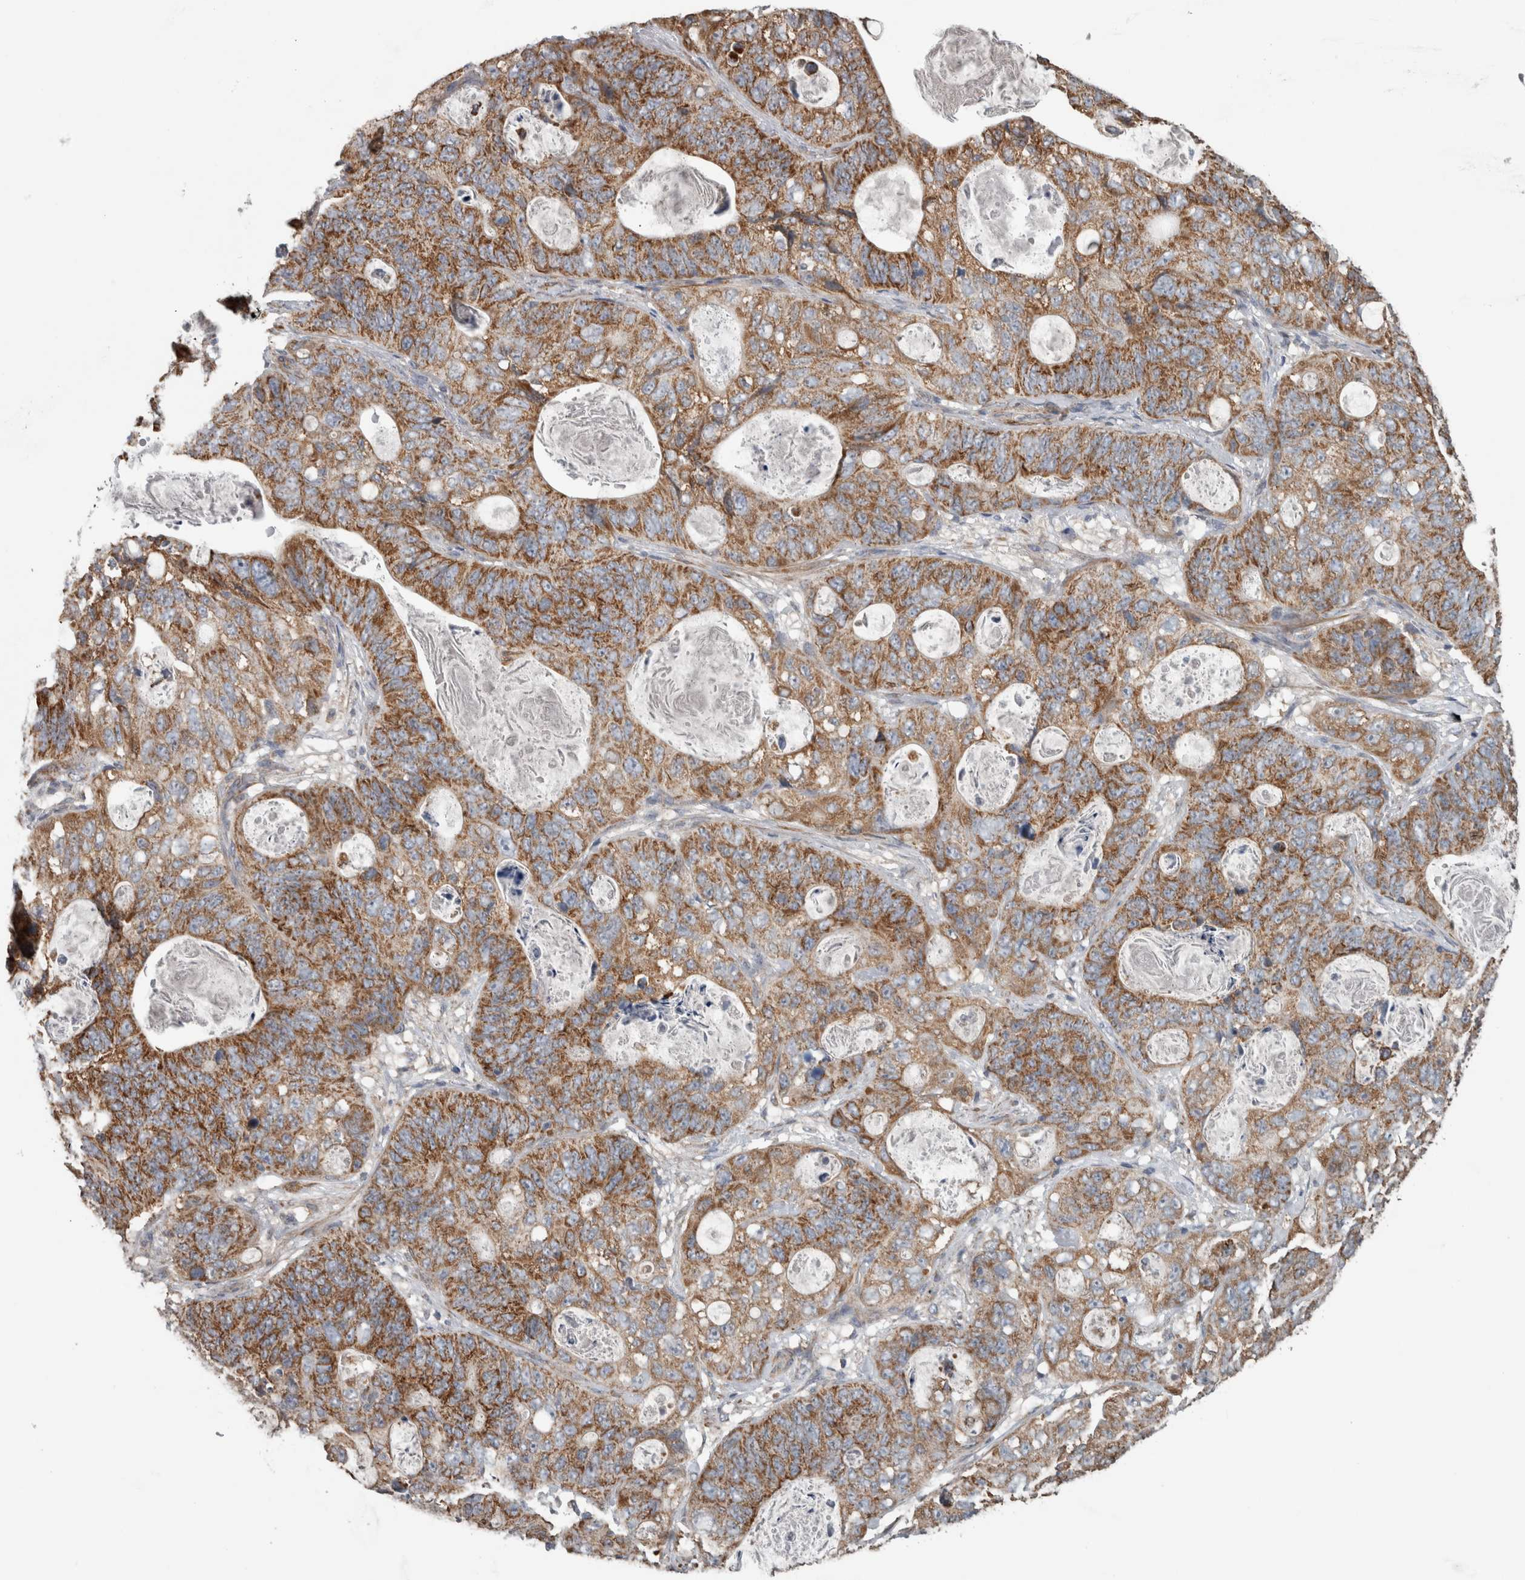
{"staining": {"intensity": "strong", "quantity": ">75%", "location": "cytoplasmic/membranous"}, "tissue": "stomach cancer", "cell_type": "Tumor cells", "image_type": "cancer", "snomed": [{"axis": "morphology", "description": "Normal tissue, NOS"}, {"axis": "morphology", "description": "Adenocarcinoma, NOS"}, {"axis": "topography", "description": "Stomach"}], "caption": "Tumor cells demonstrate high levels of strong cytoplasmic/membranous staining in about >75% of cells in adenocarcinoma (stomach). (DAB (3,3'-diaminobenzidine) = brown stain, brightfield microscopy at high magnification).", "gene": "ARMC1", "patient": {"sex": "female", "age": 89}}